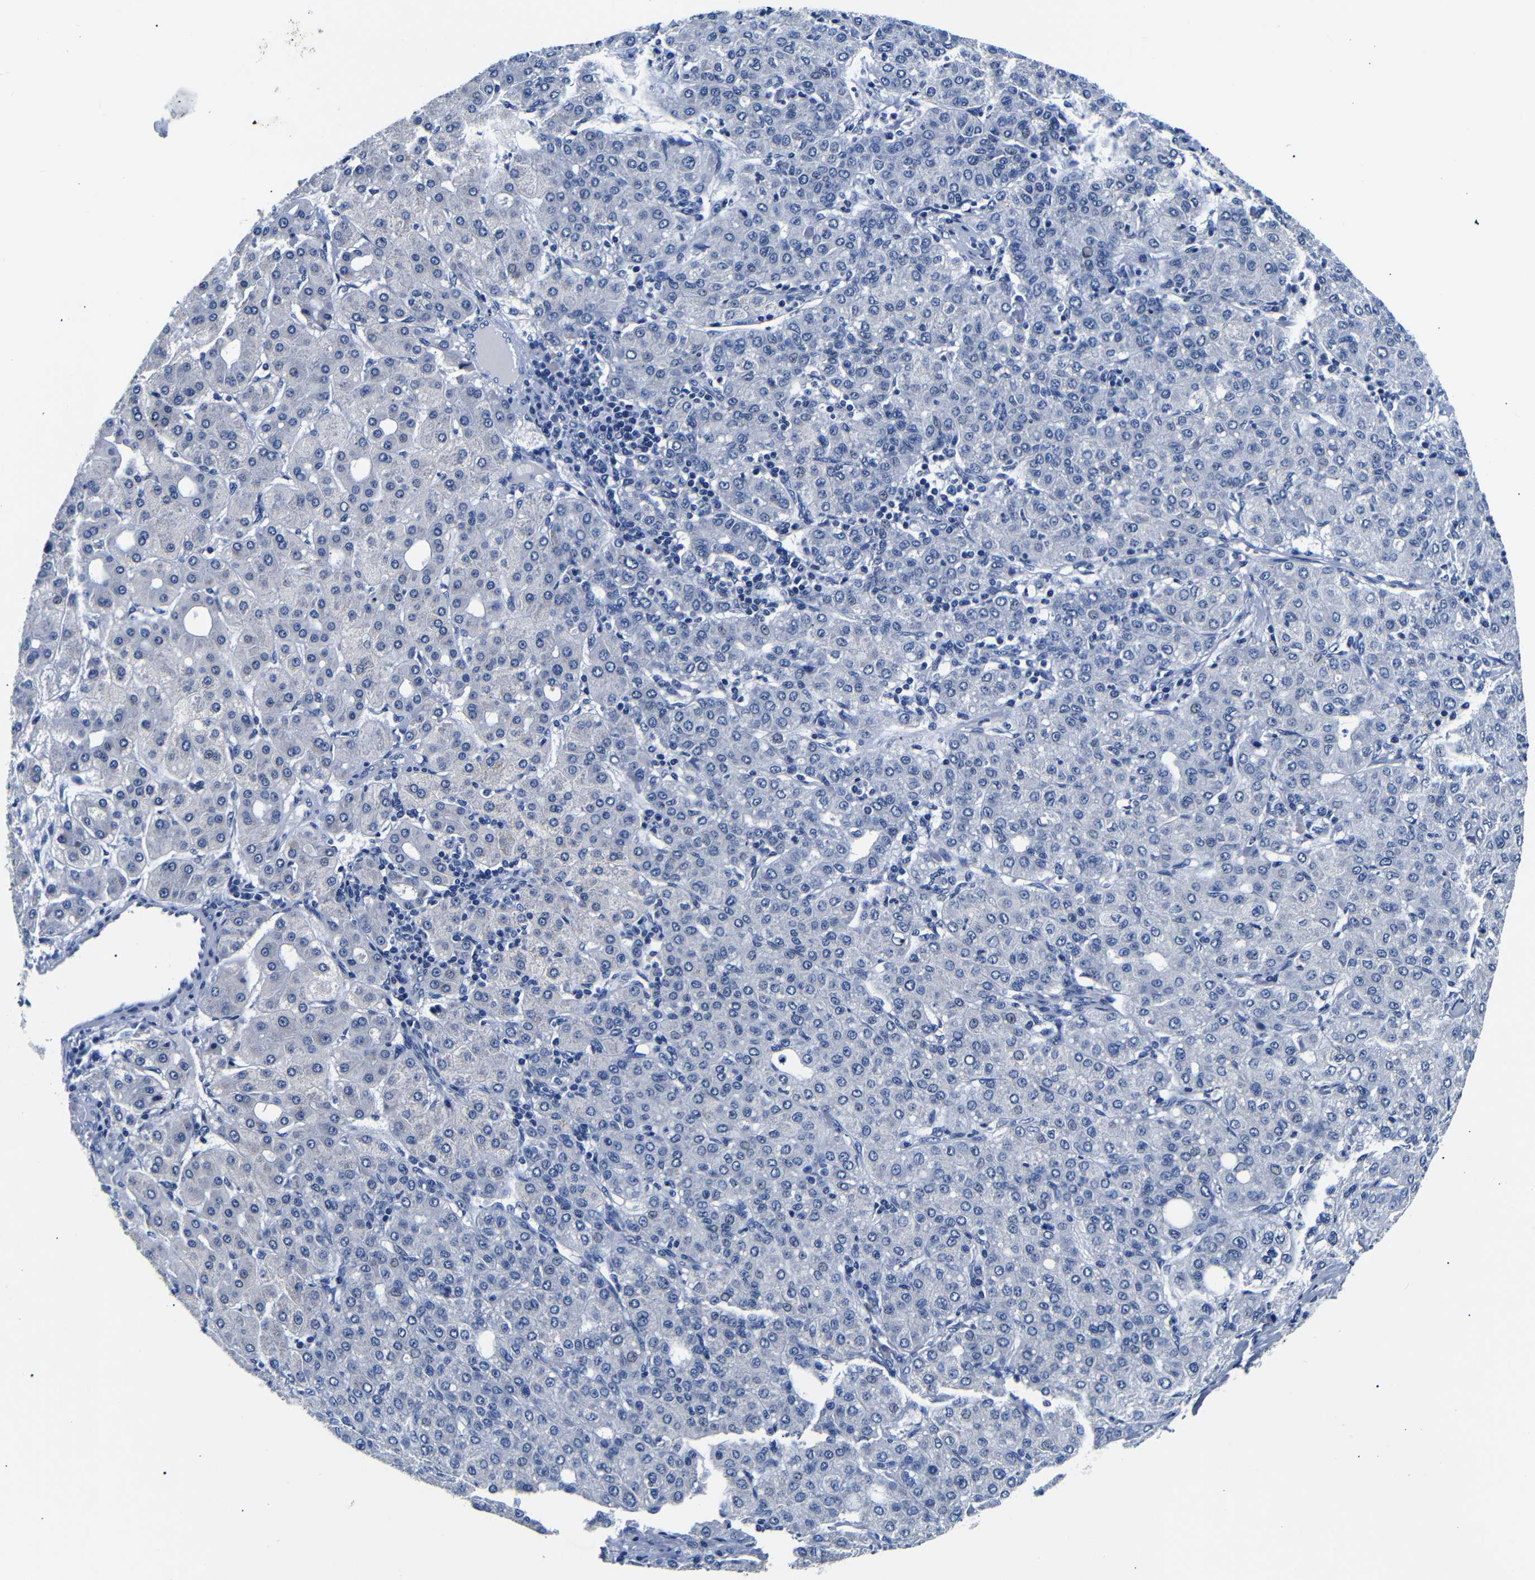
{"staining": {"intensity": "negative", "quantity": "none", "location": "none"}, "tissue": "liver cancer", "cell_type": "Tumor cells", "image_type": "cancer", "snomed": [{"axis": "morphology", "description": "Carcinoma, Hepatocellular, NOS"}, {"axis": "topography", "description": "Liver"}], "caption": "A histopathology image of liver hepatocellular carcinoma stained for a protein reveals no brown staining in tumor cells. (DAB IHC visualized using brightfield microscopy, high magnification).", "gene": "GAP43", "patient": {"sex": "male", "age": 65}}